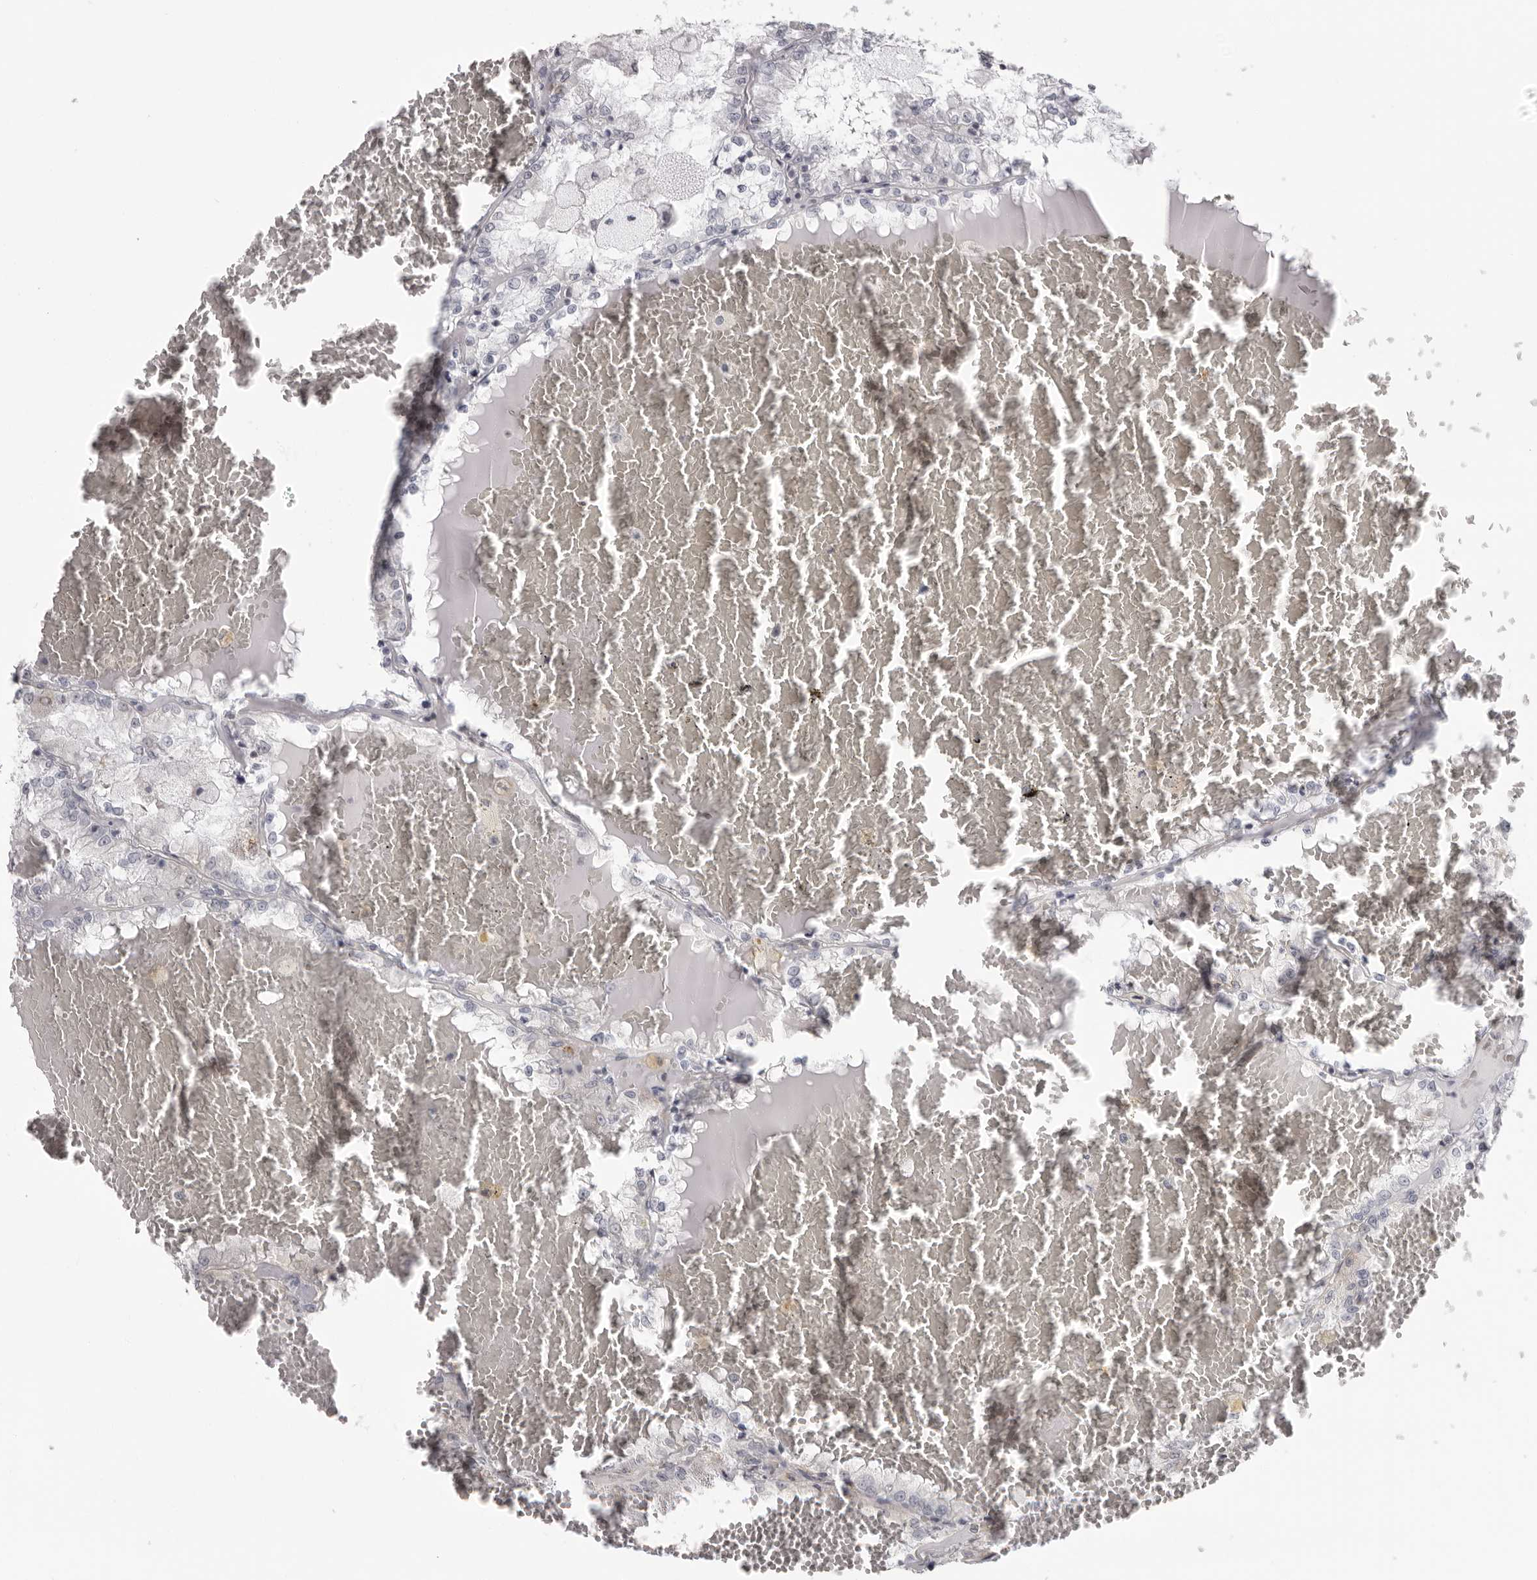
{"staining": {"intensity": "negative", "quantity": "none", "location": "none"}, "tissue": "renal cancer", "cell_type": "Tumor cells", "image_type": "cancer", "snomed": [{"axis": "morphology", "description": "Adenocarcinoma, NOS"}, {"axis": "topography", "description": "Kidney"}], "caption": "Histopathology image shows no protein positivity in tumor cells of renal adenocarcinoma tissue.", "gene": "DNALI1", "patient": {"sex": "female", "age": 56}}